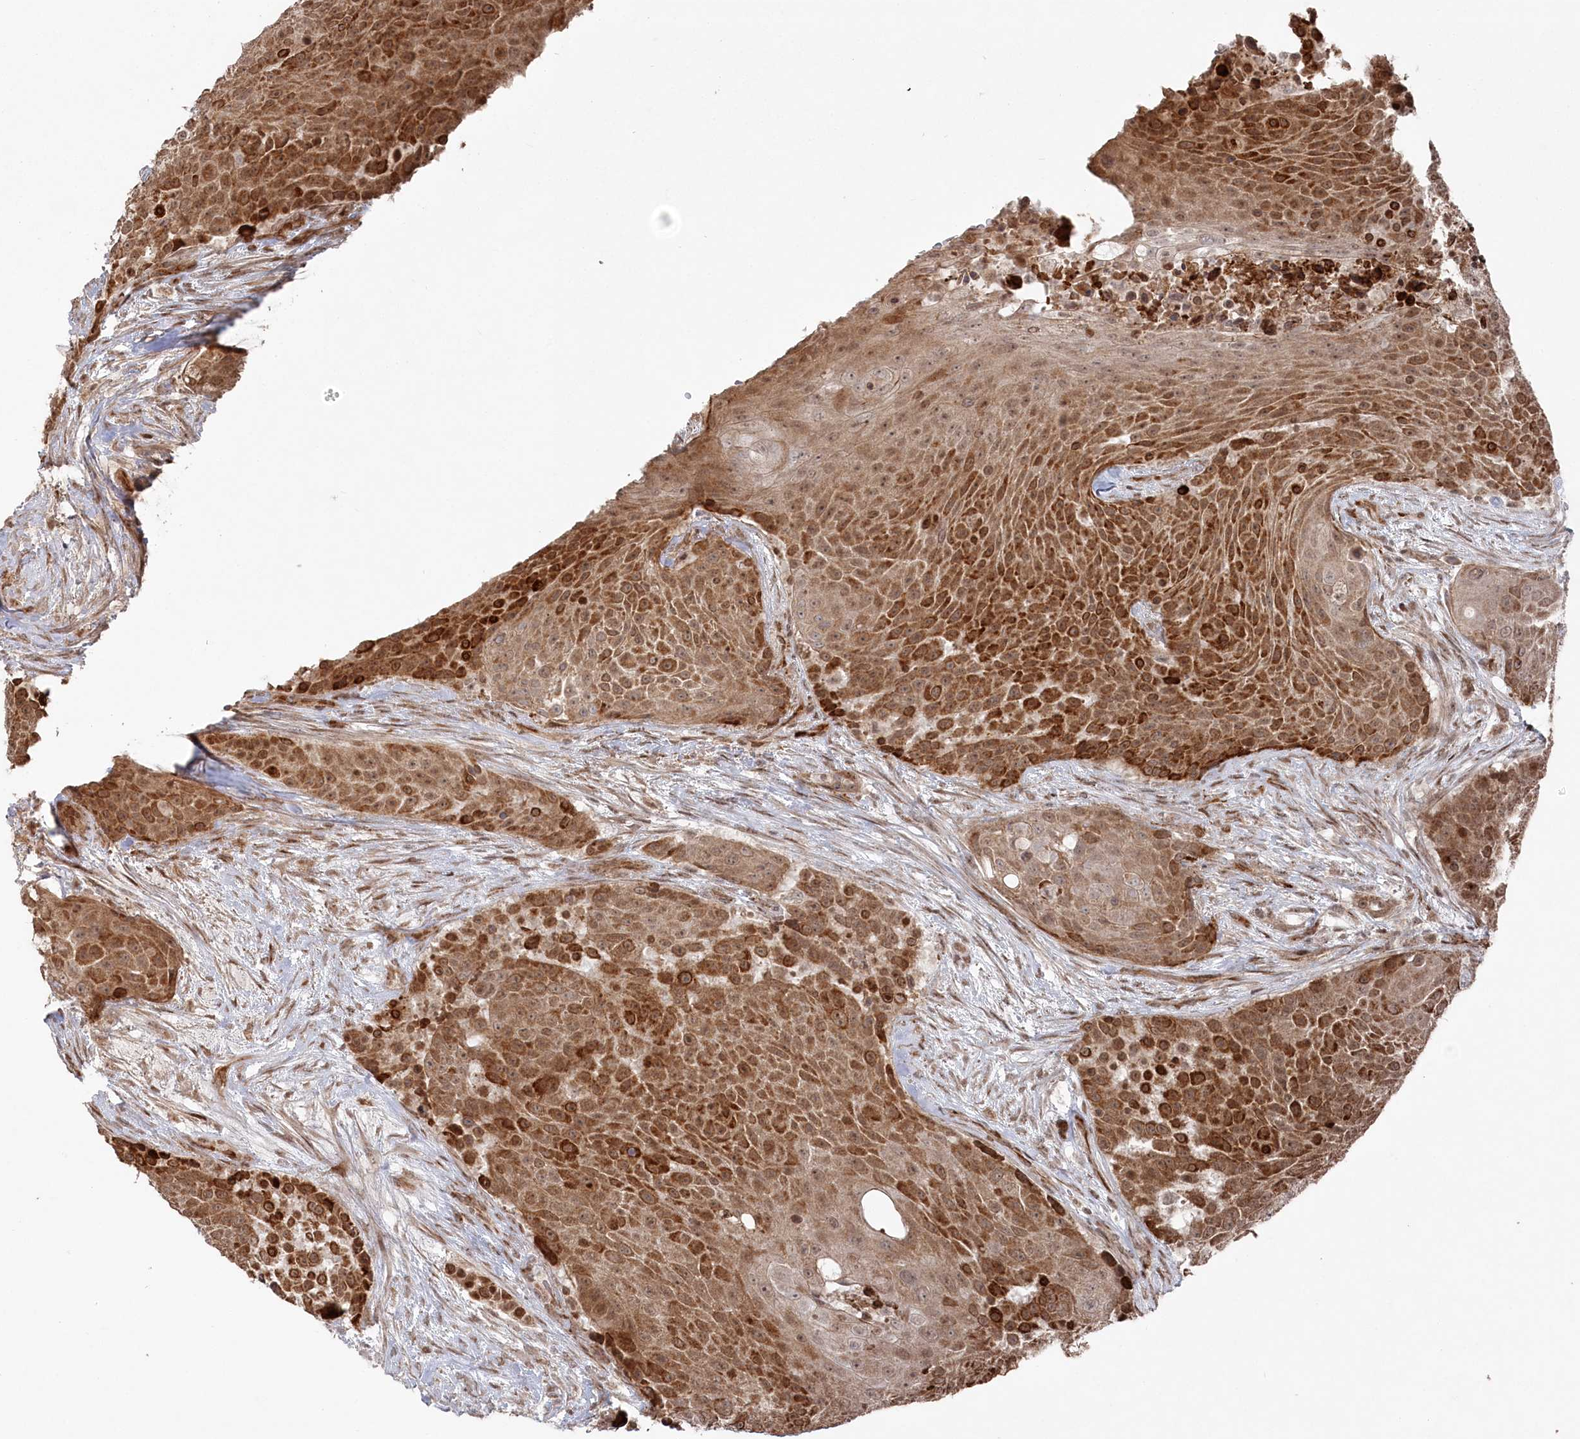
{"staining": {"intensity": "moderate", "quantity": ">75%", "location": "cytoplasmic/membranous,nuclear"}, "tissue": "urothelial cancer", "cell_type": "Tumor cells", "image_type": "cancer", "snomed": [{"axis": "morphology", "description": "Urothelial carcinoma, High grade"}, {"axis": "topography", "description": "Urinary bladder"}], "caption": "A histopathology image of urothelial carcinoma (high-grade) stained for a protein reveals moderate cytoplasmic/membranous and nuclear brown staining in tumor cells. (DAB IHC with brightfield microscopy, high magnification).", "gene": "POLR3A", "patient": {"sex": "female", "age": 63}}